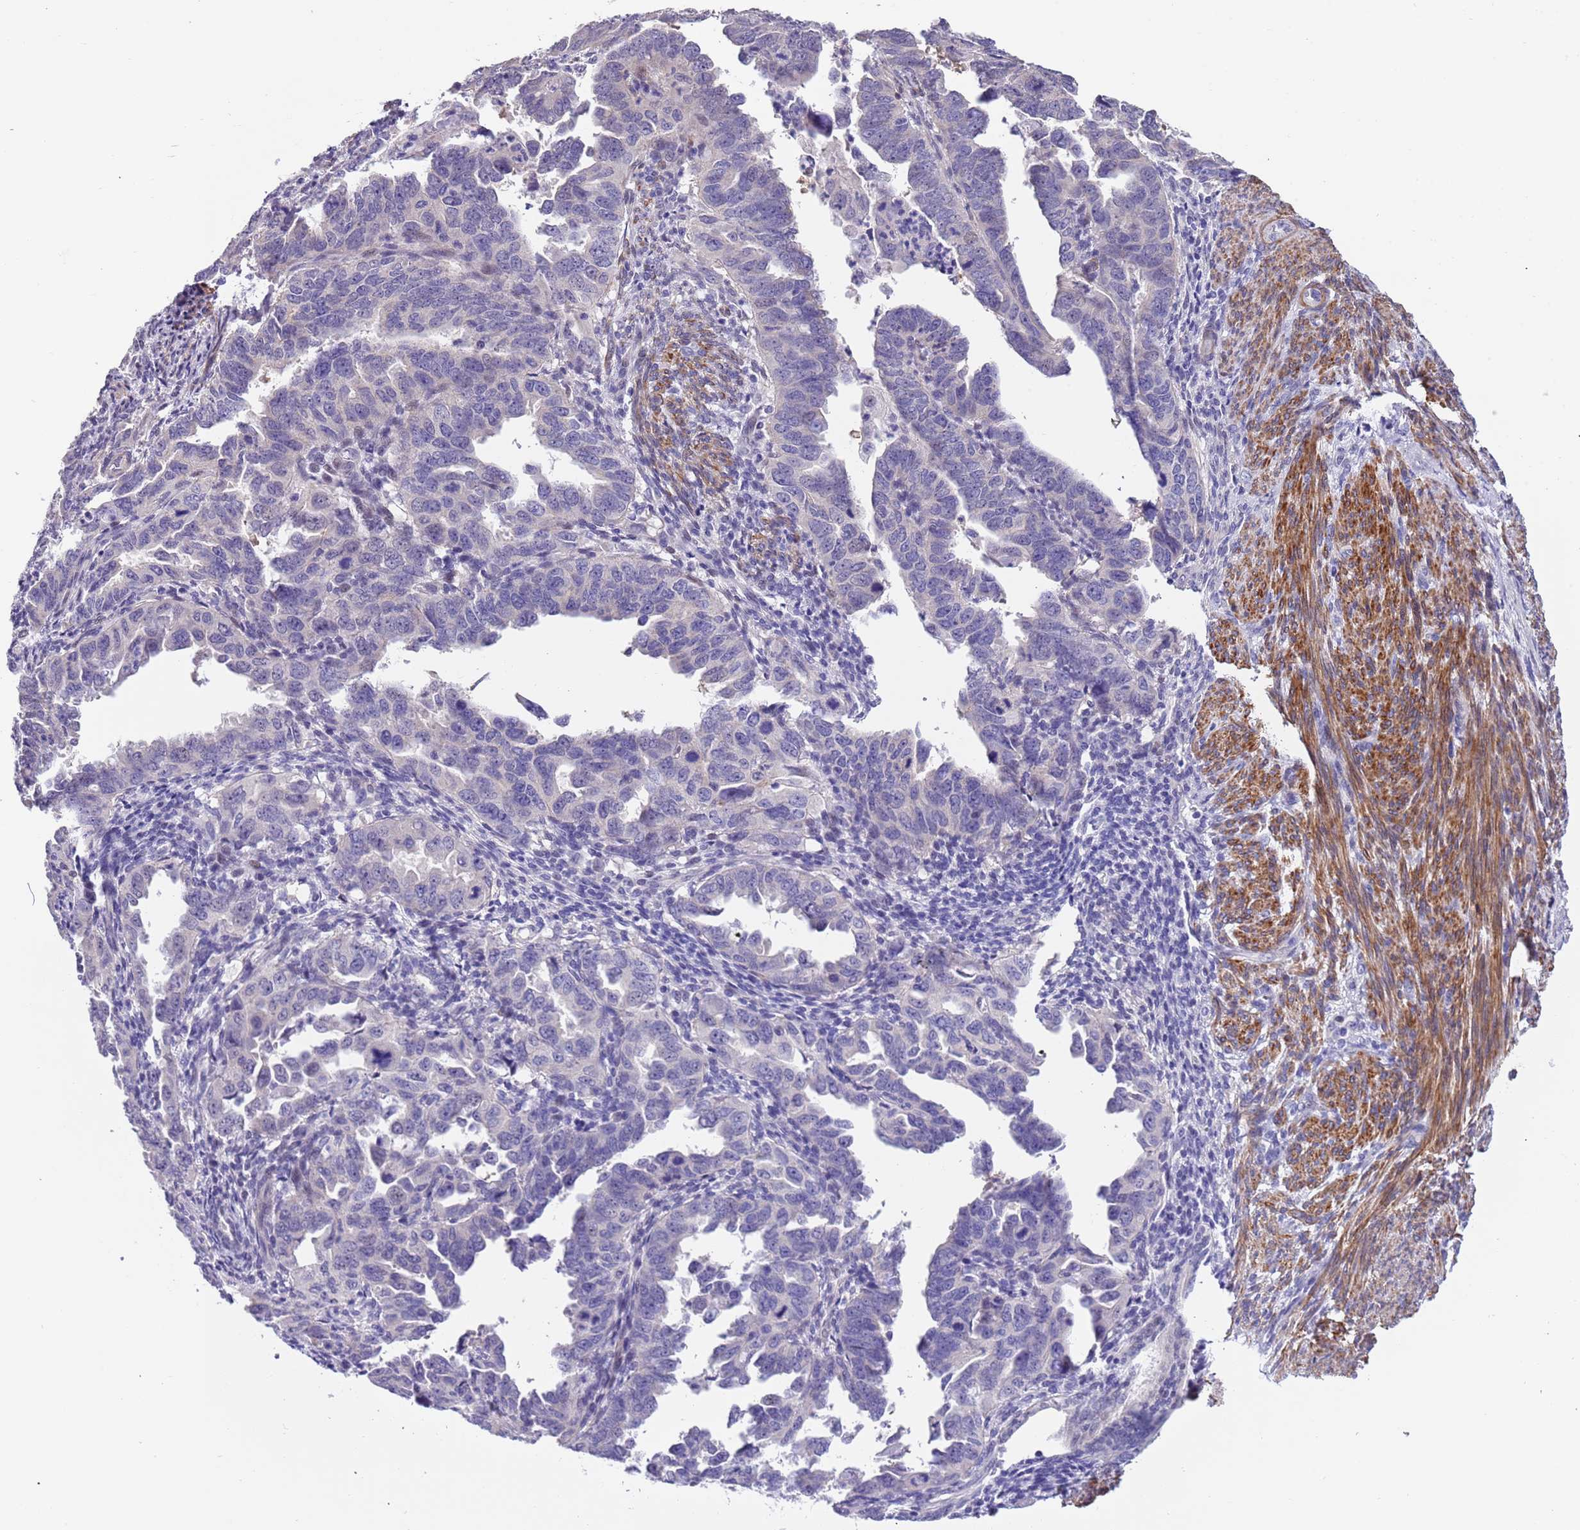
{"staining": {"intensity": "weak", "quantity": "<25%", "location": "nuclear"}, "tissue": "endometrial cancer", "cell_type": "Tumor cells", "image_type": "cancer", "snomed": [{"axis": "morphology", "description": "Adenocarcinoma, NOS"}, {"axis": "topography", "description": "Endometrium"}], "caption": "The IHC photomicrograph has no significant staining in tumor cells of adenocarcinoma (endometrial) tissue. Brightfield microscopy of immunohistochemistry stained with DAB (brown) and hematoxylin (blue), captured at high magnification.", "gene": "PLEKHH1", "patient": {"sex": "female", "age": 65}}